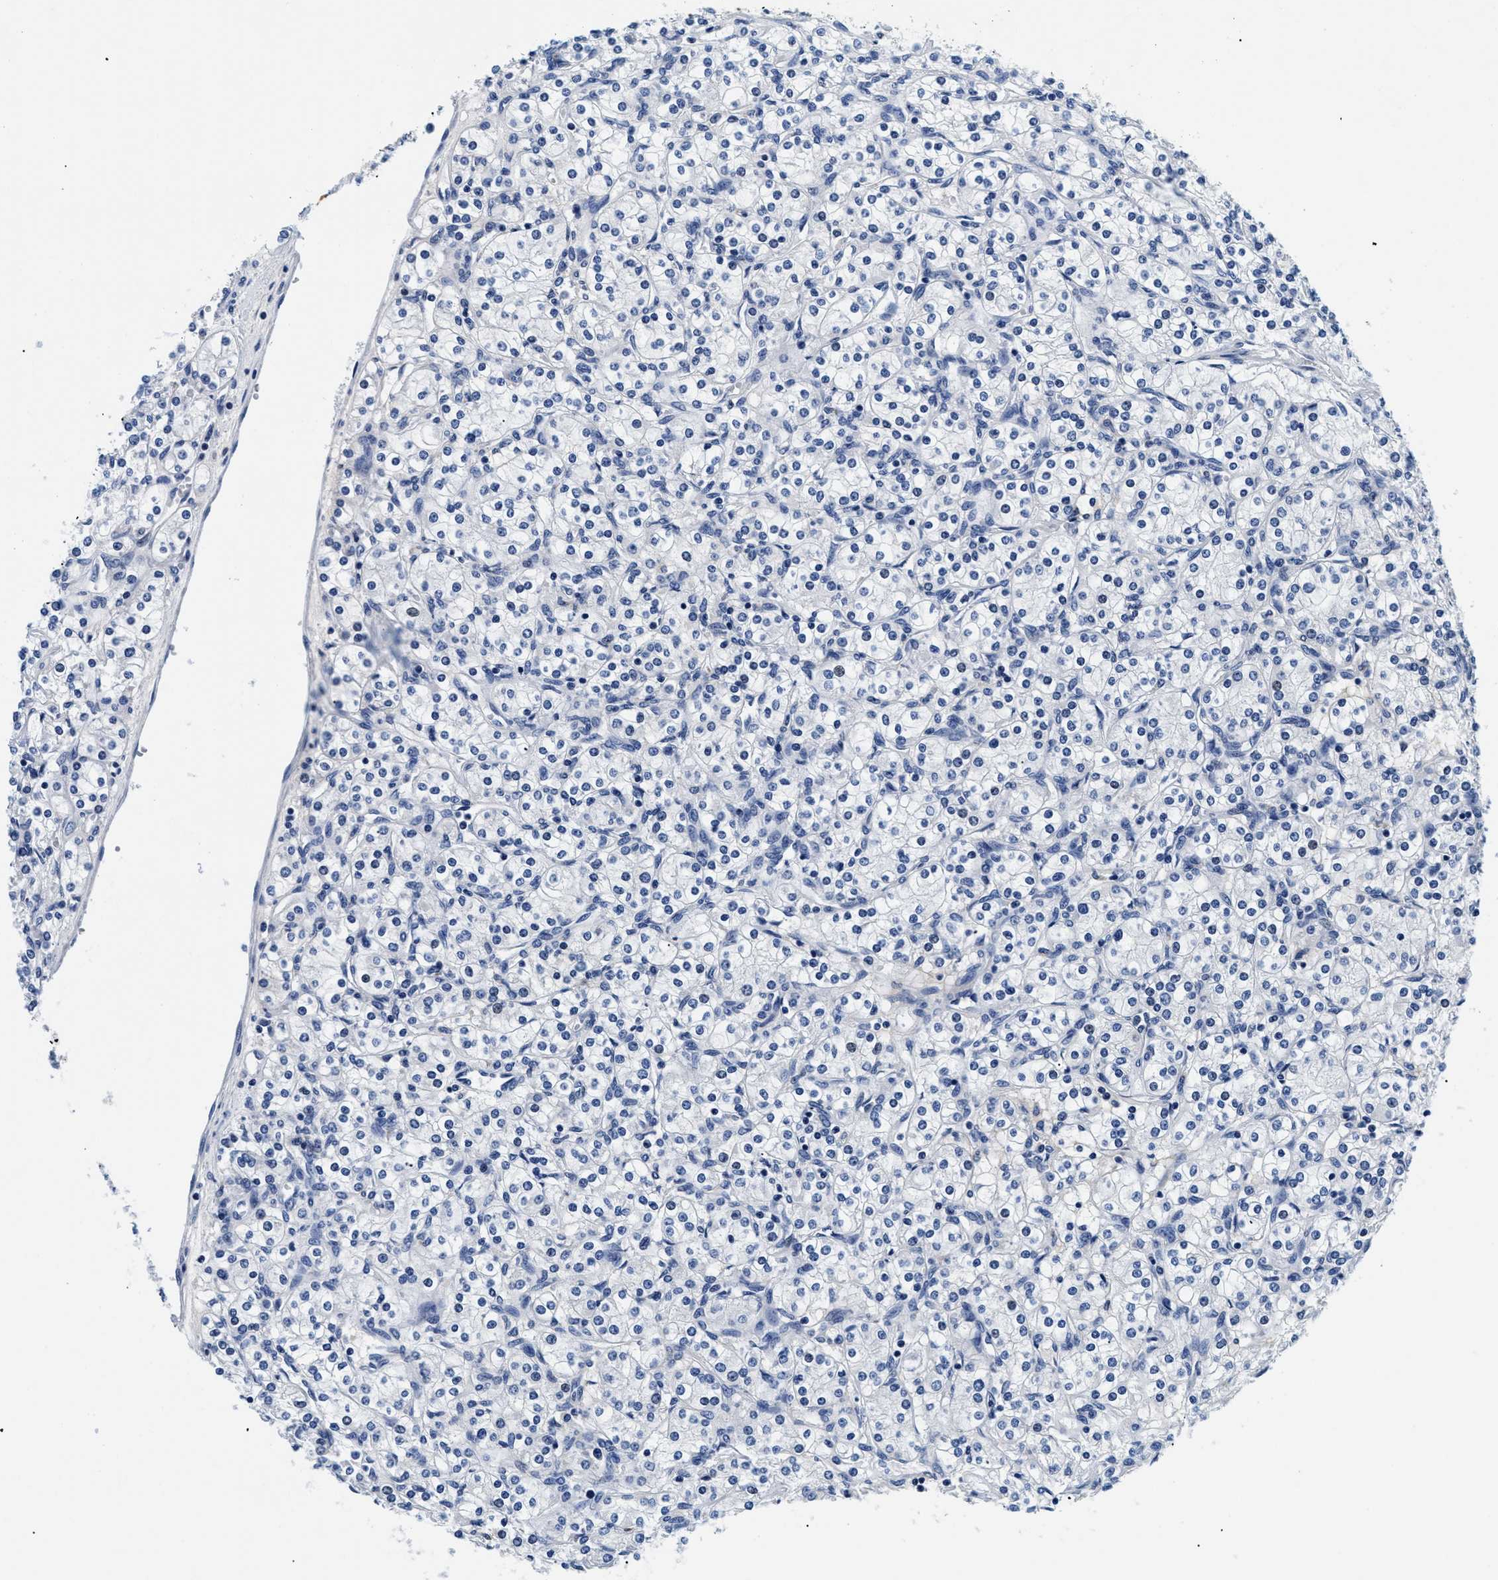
{"staining": {"intensity": "negative", "quantity": "none", "location": "none"}, "tissue": "renal cancer", "cell_type": "Tumor cells", "image_type": "cancer", "snomed": [{"axis": "morphology", "description": "Adenocarcinoma, NOS"}, {"axis": "topography", "description": "Kidney"}], "caption": "An image of renal adenocarcinoma stained for a protein exhibits no brown staining in tumor cells.", "gene": "MEA1", "patient": {"sex": "male", "age": 77}}